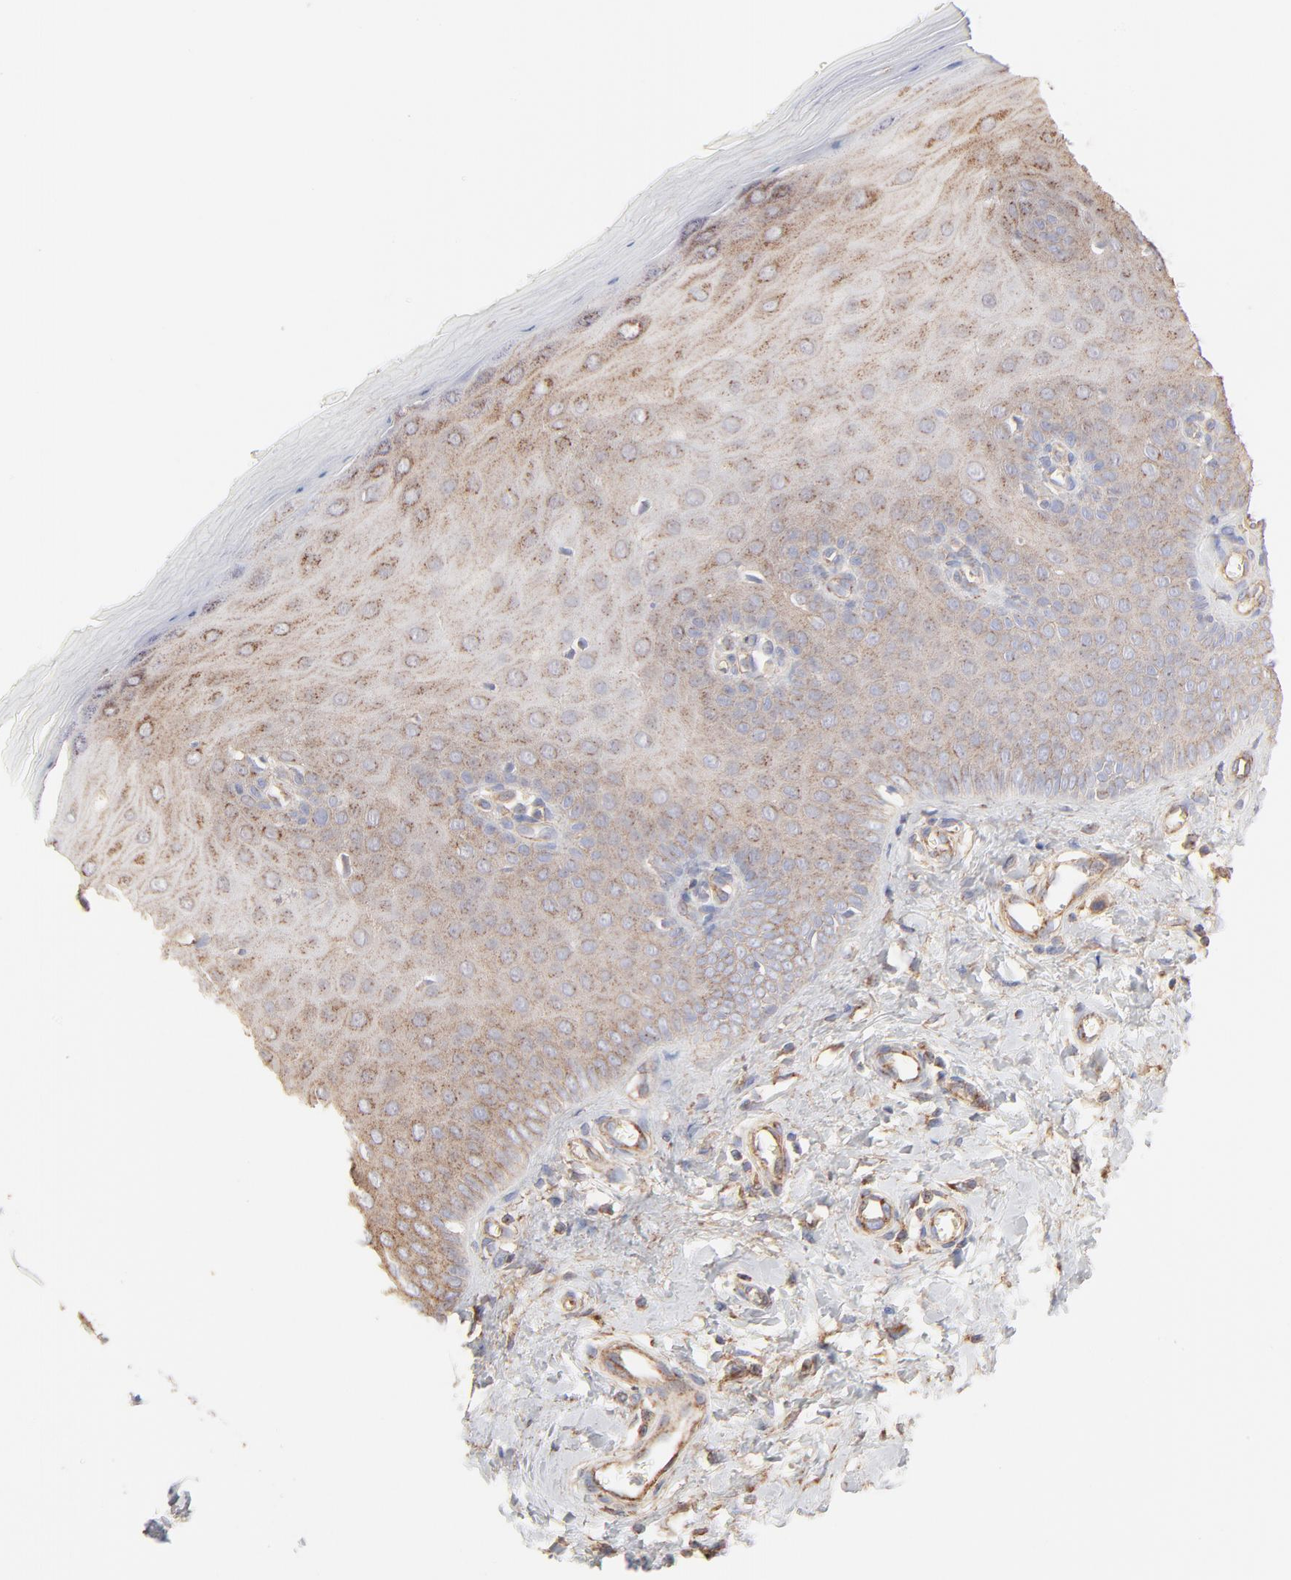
{"staining": {"intensity": "moderate", "quantity": ">75%", "location": "cytoplasmic/membranous"}, "tissue": "cervix", "cell_type": "Glandular cells", "image_type": "normal", "snomed": [{"axis": "morphology", "description": "Normal tissue, NOS"}, {"axis": "topography", "description": "Cervix"}], "caption": "This micrograph shows immunohistochemistry staining of unremarkable human cervix, with medium moderate cytoplasmic/membranous expression in about >75% of glandular cells.", "gene": "CLTB", "patient": {"sex": "female", "age": 55}}